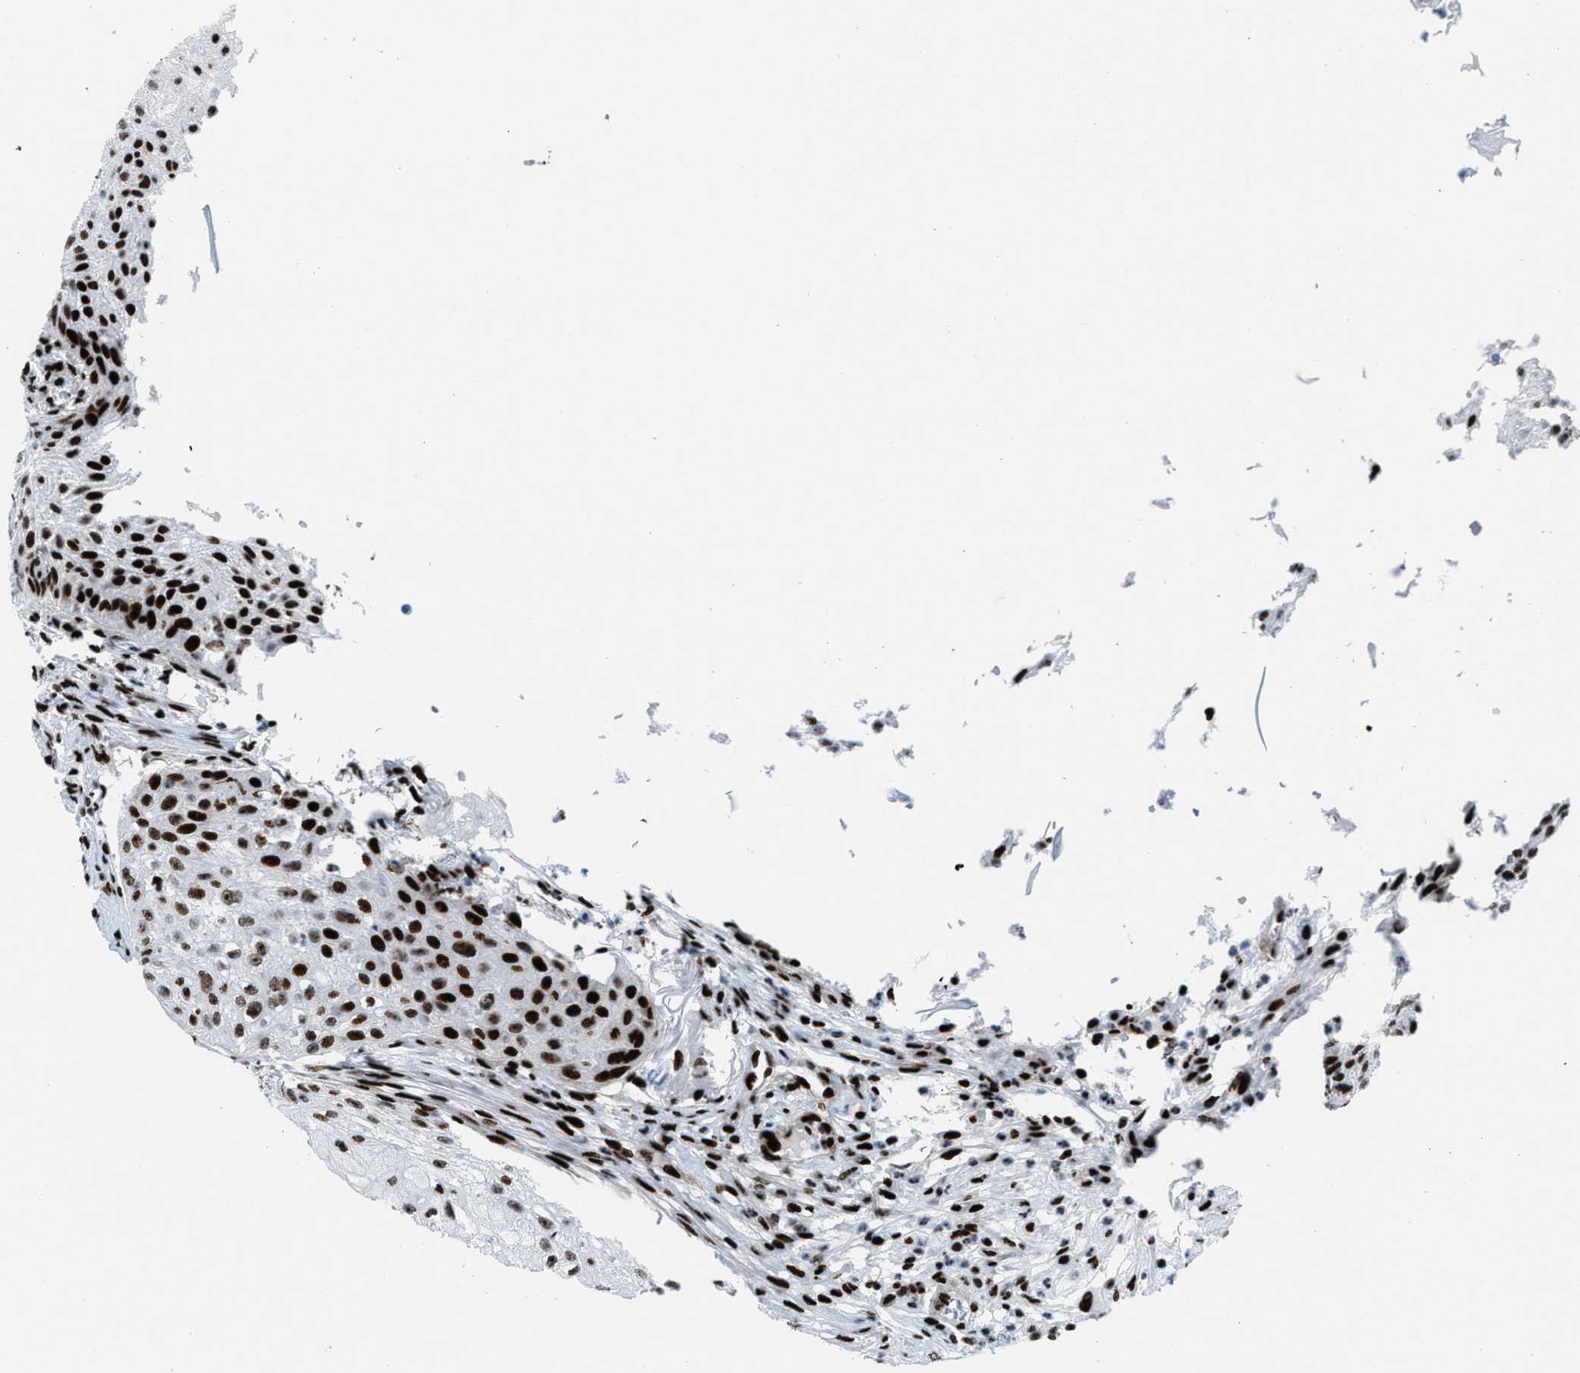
{"staining": {"intensity": "strong", "quantity": ">75%", "location": "nuclear"}, "tissue": "skin cancer", "cell_type": "Tumor cells", "image_type": "cancer", "snomed": [{"axis": "morphology", "description": "Squamous cell carcinoma, NOS"}, {"axis": "topography", "description": "Skin"}], "caption": "Immunohistochemical staining of human skin cancer shows high levels of strong nuclear expression in about >75% of tumor cells. (IHC, brightfield microscopy, high magnification).", "gene": "NONO", "patient": {"sex": "female", "age": 80}}